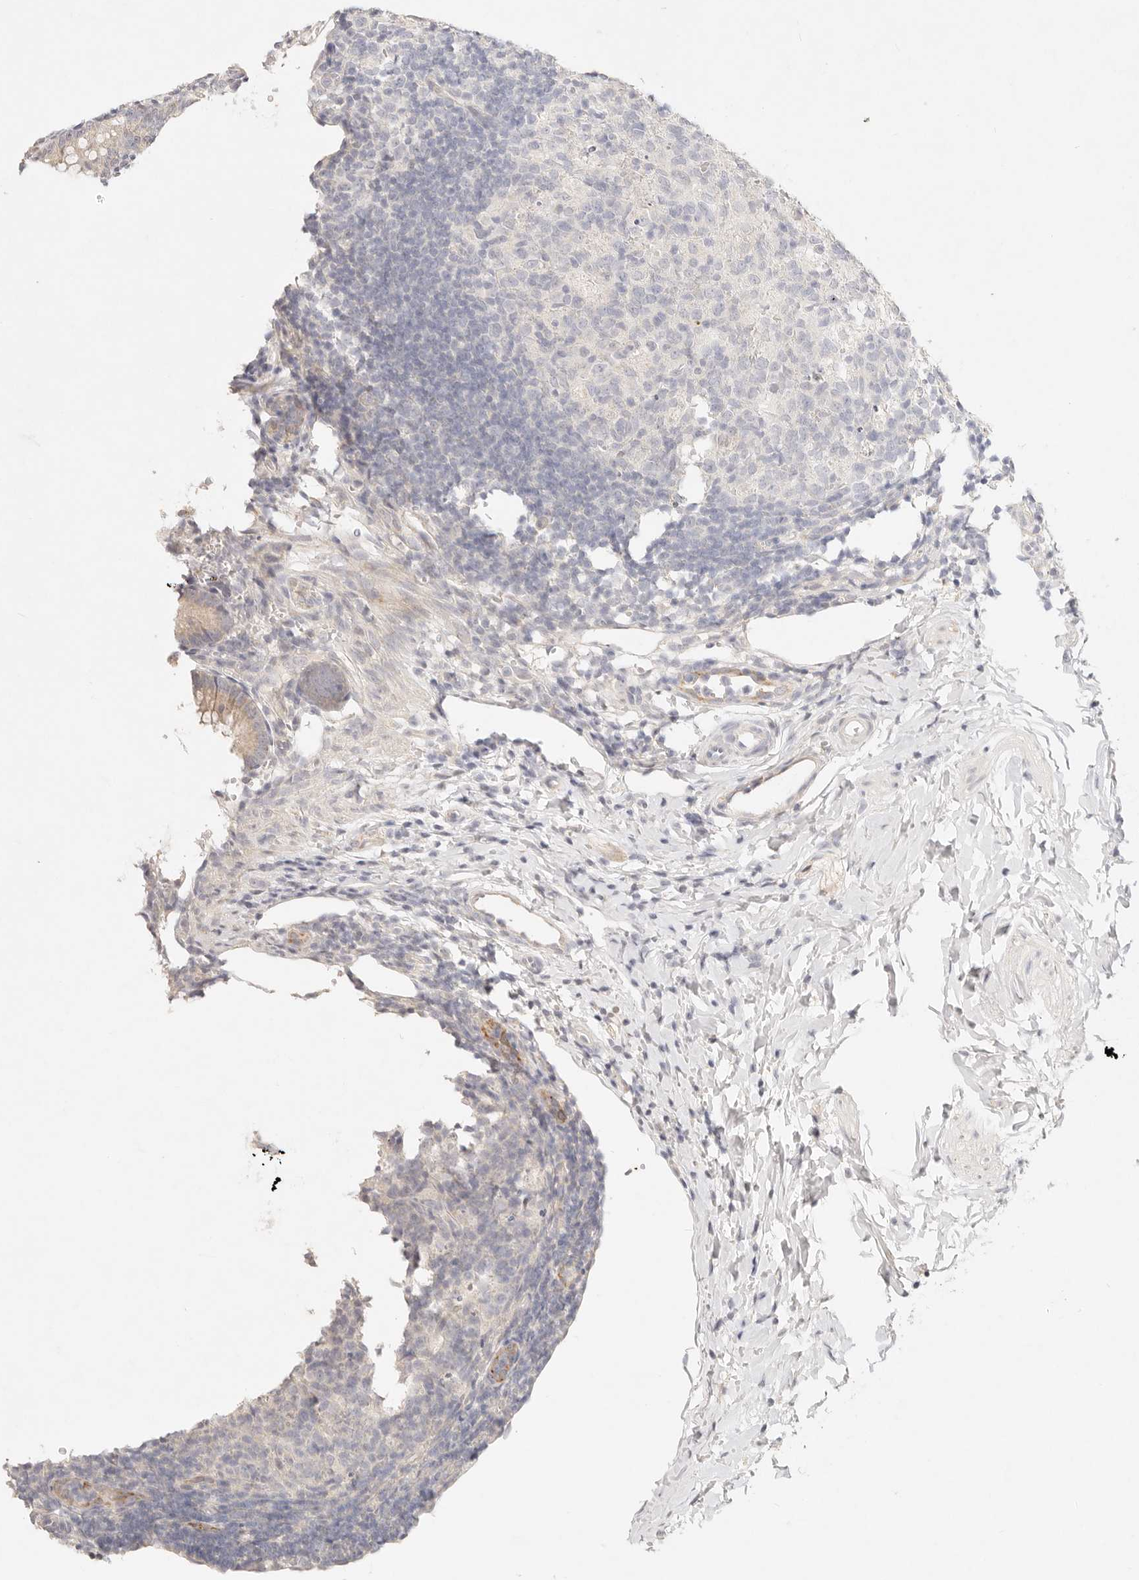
{"staining": {"intensity": "moderate", "quantity": "25%-75%", "location": "cytoplasmic/membranous"}, "tissue": "appendix", "cell_type": "Glandular cells", "image_type": "normal", "snomed": [{"axis": "morphology", "description": "Normal tissue, NOS"}, {"axis": "topography", "description": "Appendix"}], "caption": "Appendix stained with DAB (3,3'-diaminobenzidine) immunohistochemistry exhibits medium levels of moderate cytoplasmic/membranous staining in about 25%-75% of glandular cells.", "gene": "GPR156", "patient": {"sex": "male", "age": 1}}